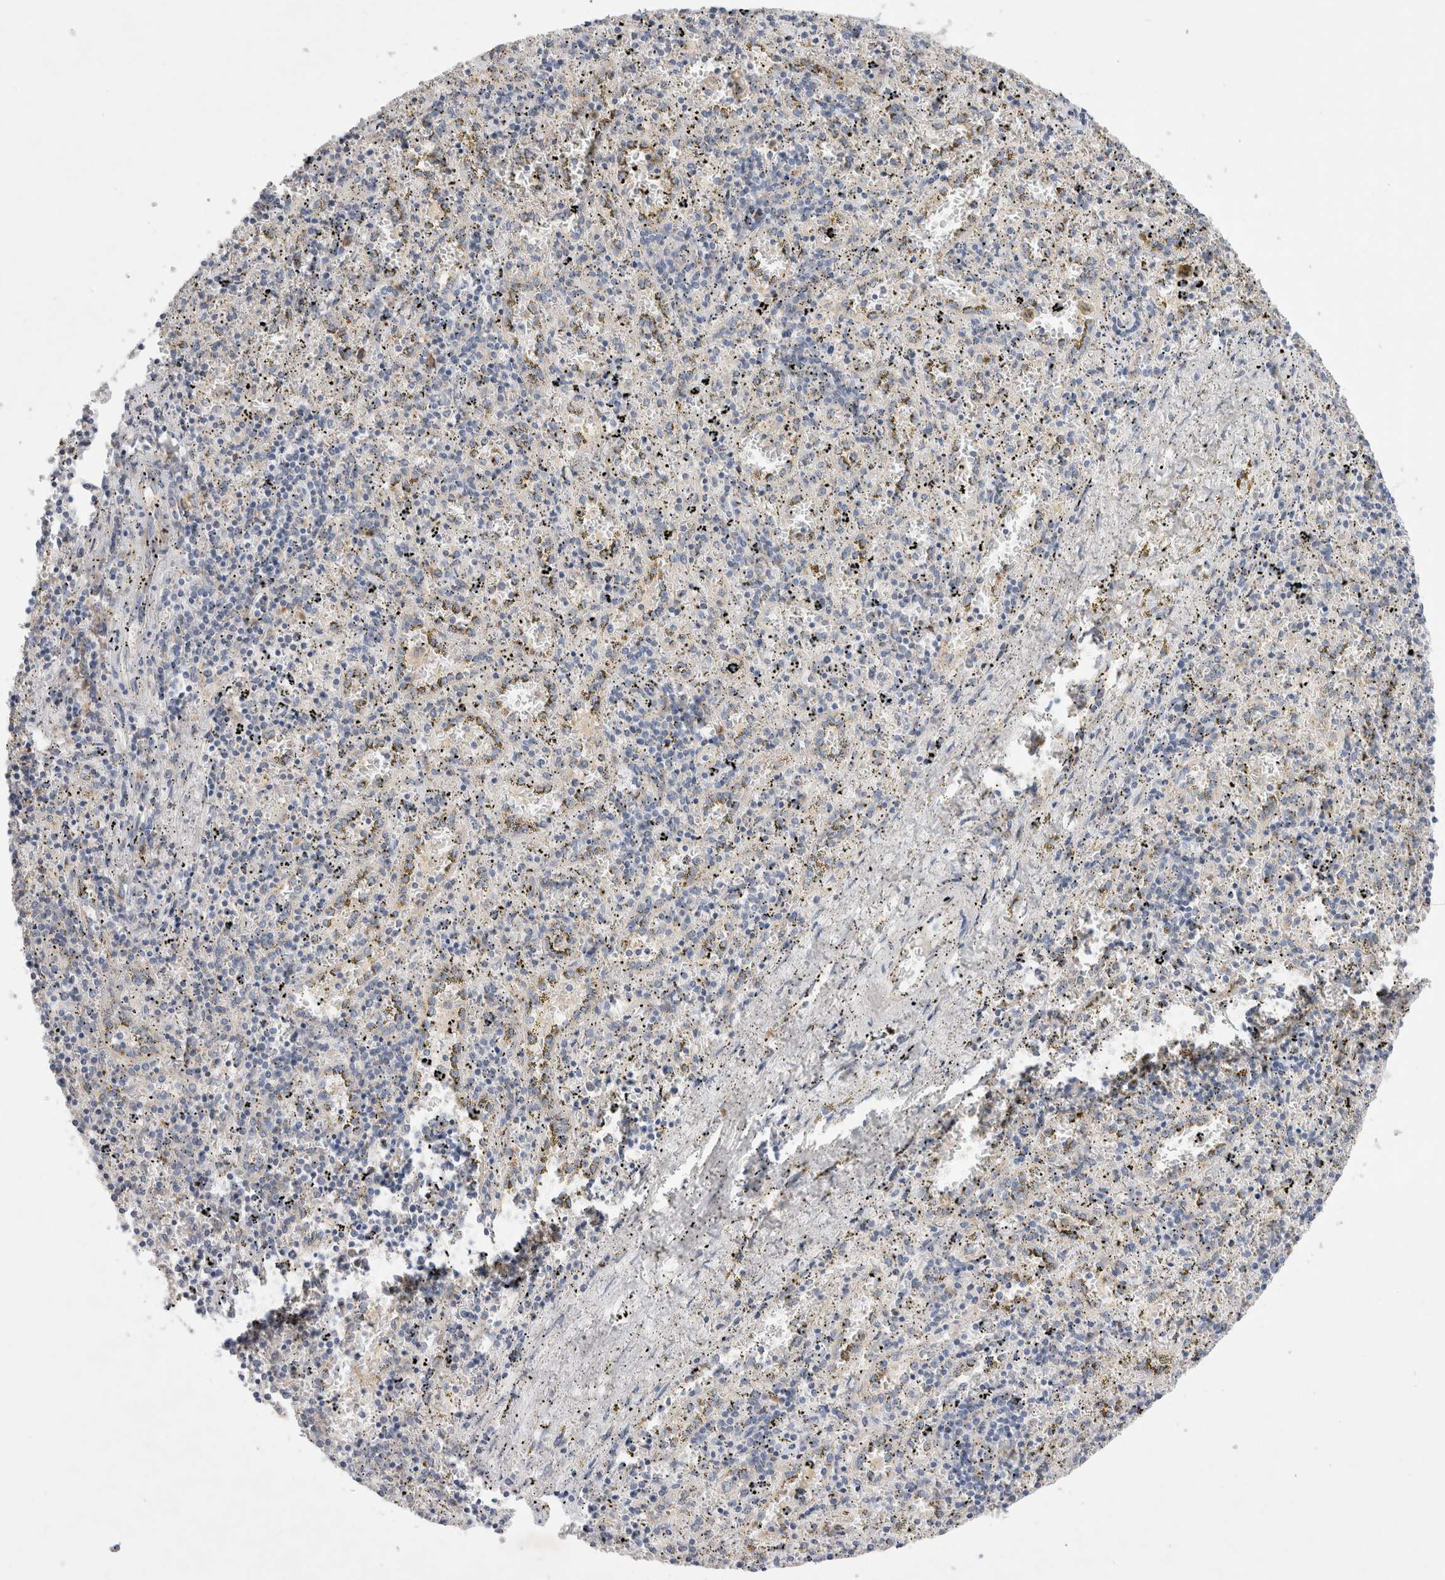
{"staining": {"intensity": "negative", "quantity": "none", "location": "none"}, "tissue": "spleen", "cell_type": "Cells in red pulp", "image_type": "normal", "snomed": [{"axis": "morphology", "description": "Normal tissue, NOS"}, {"axis": "topography", "description": "Spleen"}], "caption": "Unremarkable spleen was stained to show a protein in brown. There is no significant positivity in cells in red pulp.", "gene": "RBM12B", "patient": {"sex": "male", "age": 11}}